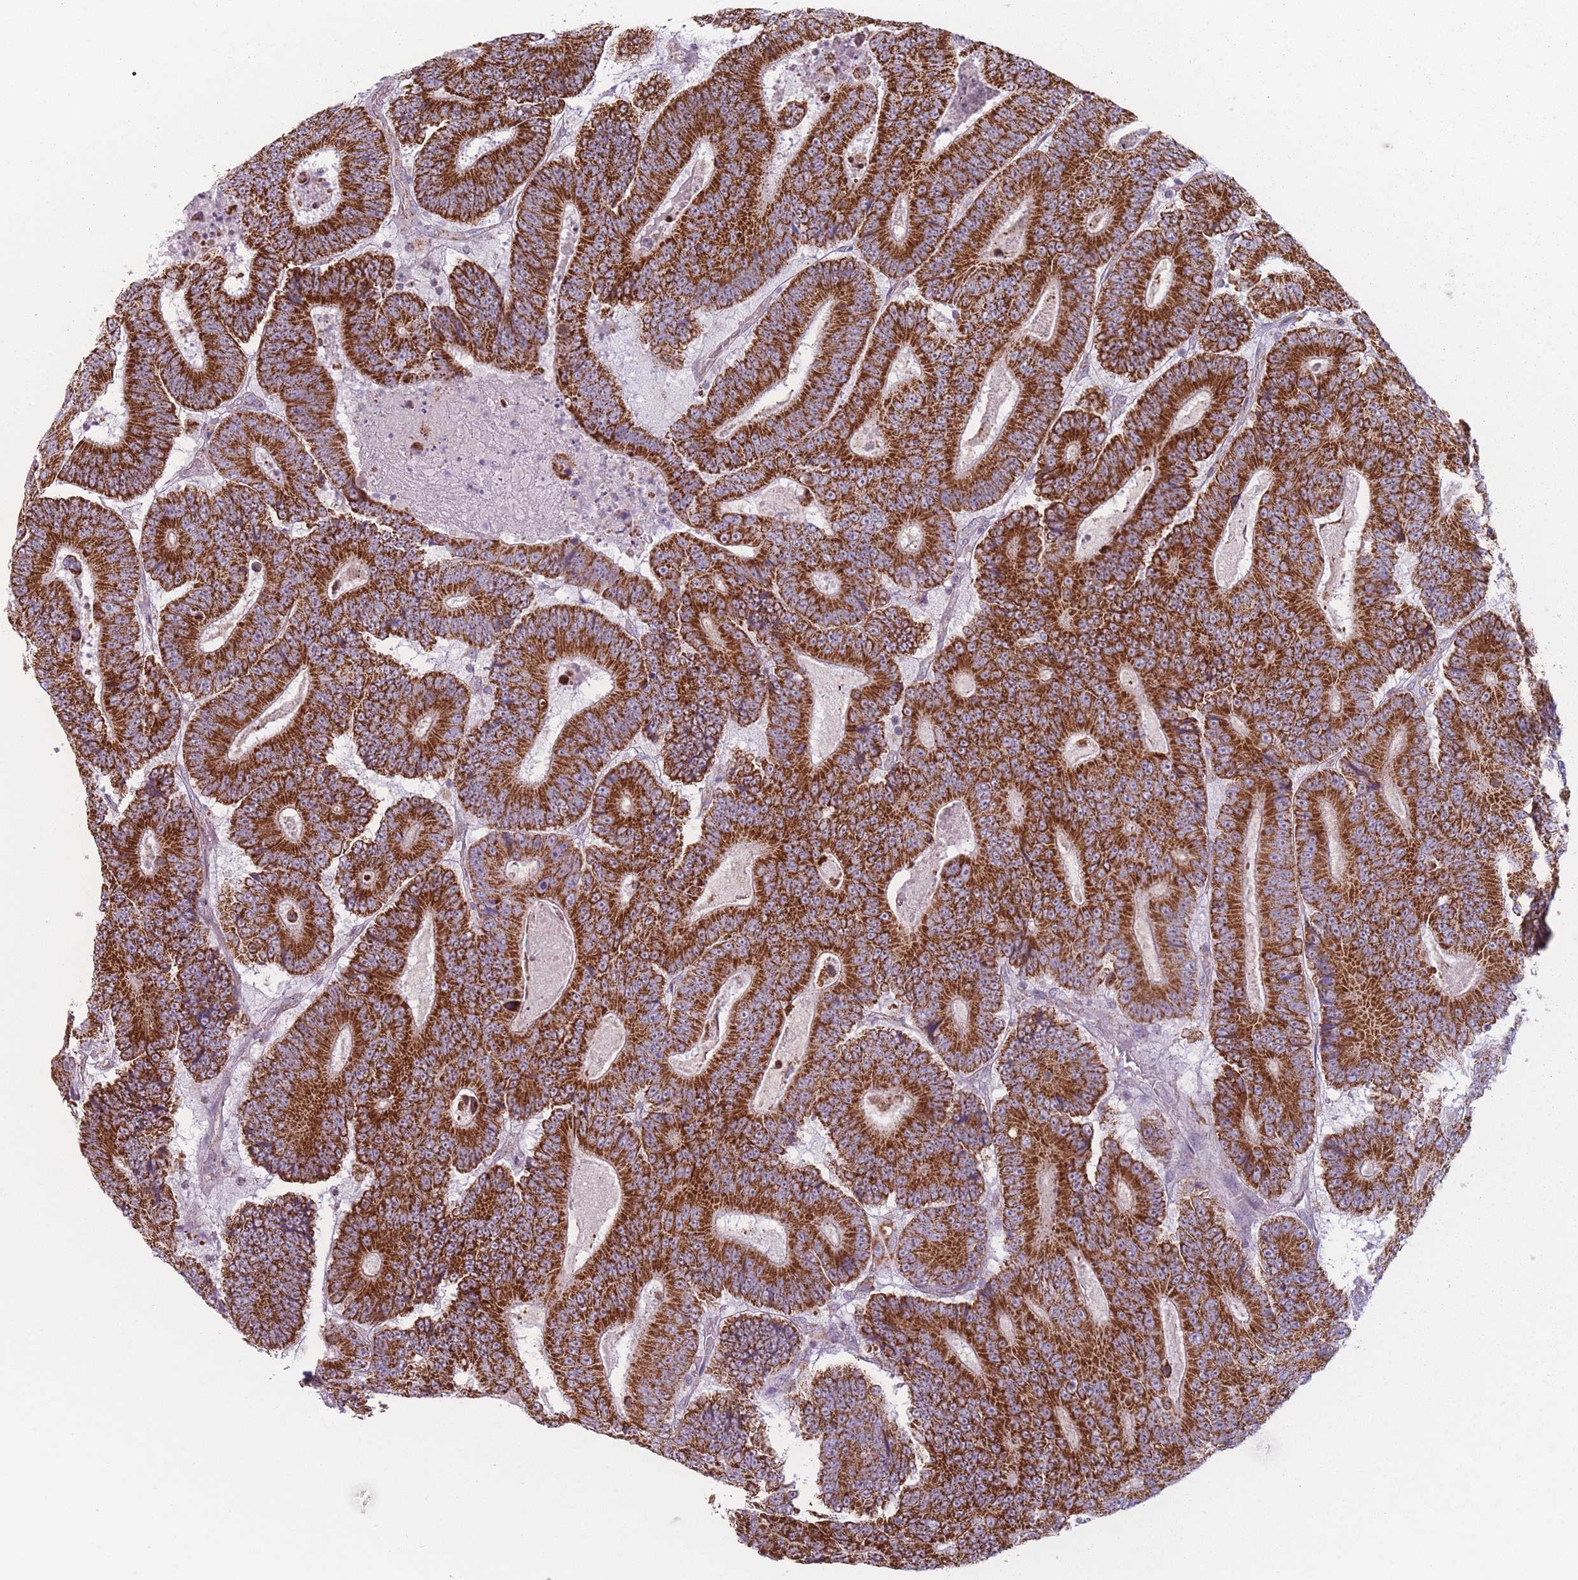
{"staining": {"intensity": "strong", "quantity": ">75%", "location": "cytoplasmic/membranous"}, "tissue": "colorectal cancer", "cell_type": "Tumor cells", "image_type": "cancer", "snomed": [{"axis": "morphology", "description": "Adenocarcinoma, NOS"}, {"axis": "topography", "description": "Colon"}], "caption": "This photomicrograph reveals IHC staining of human colorectal adenocarcinoma, with high strong cytoplasmic/membranous positivity in approximately >75% of tumor cells.", "gene": "DCHS1", "patient": {"sex": "male", "age": 83}}